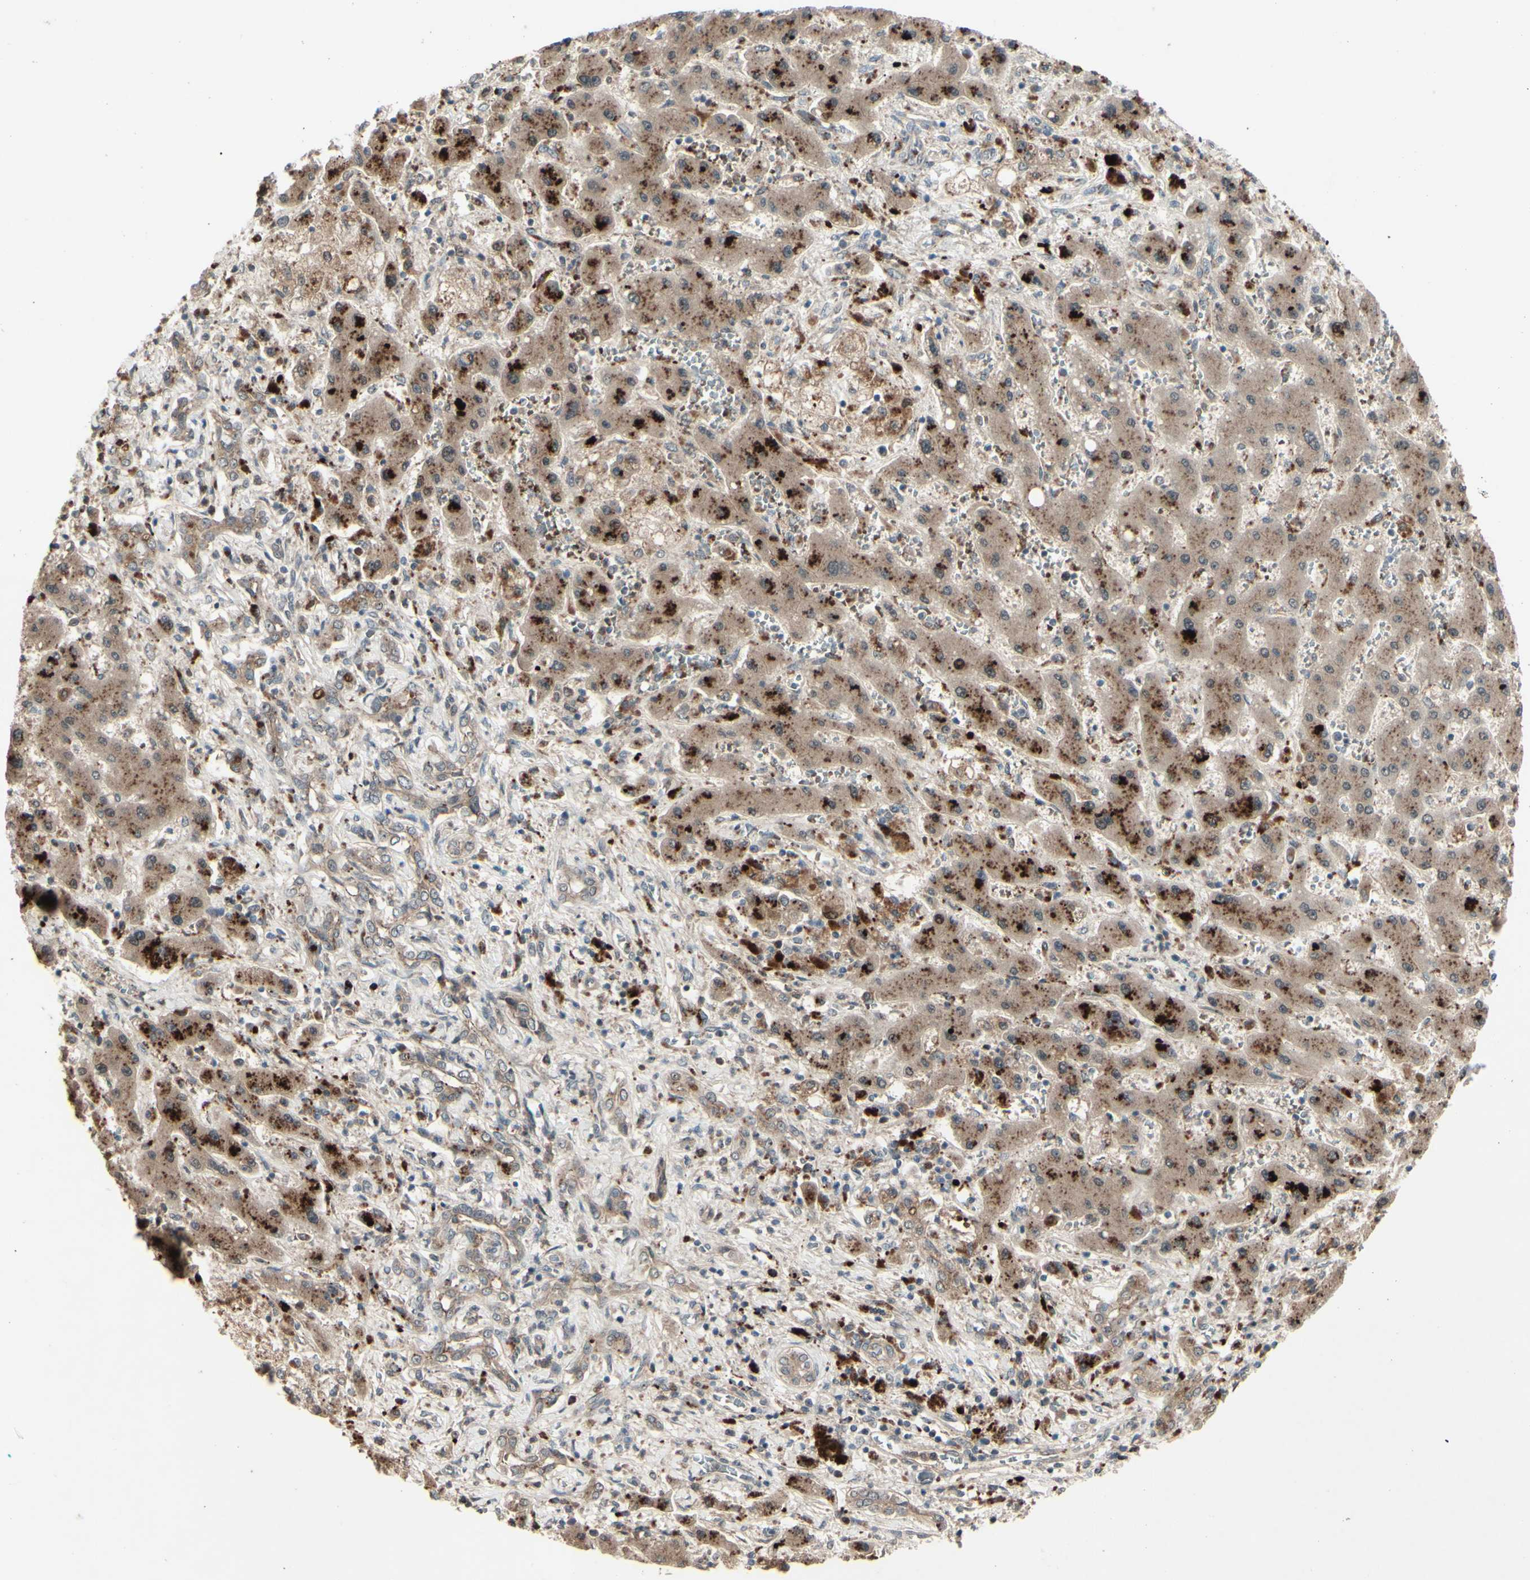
{"staining": {"intensity": "moderate", "quantity": ">75%", "location": "cytoplasmic/membranous"}, "tissue": "liver cancer", "cell_type": "Tumor cells", "image_type": "cancer", "snomed": [{"axis": "morphology", "description": "Cholangiocarcinoma"}, {"axis": "topography", "description": "Liver"}], "caption": "A brown stain labels moderate cytoplasmic/membranous positivity of a protein in human liver cancer (cholangiocarcinoma) tumor cells.", "gene": "MLF2", "patient": {"sex": "male", "age": 50}}